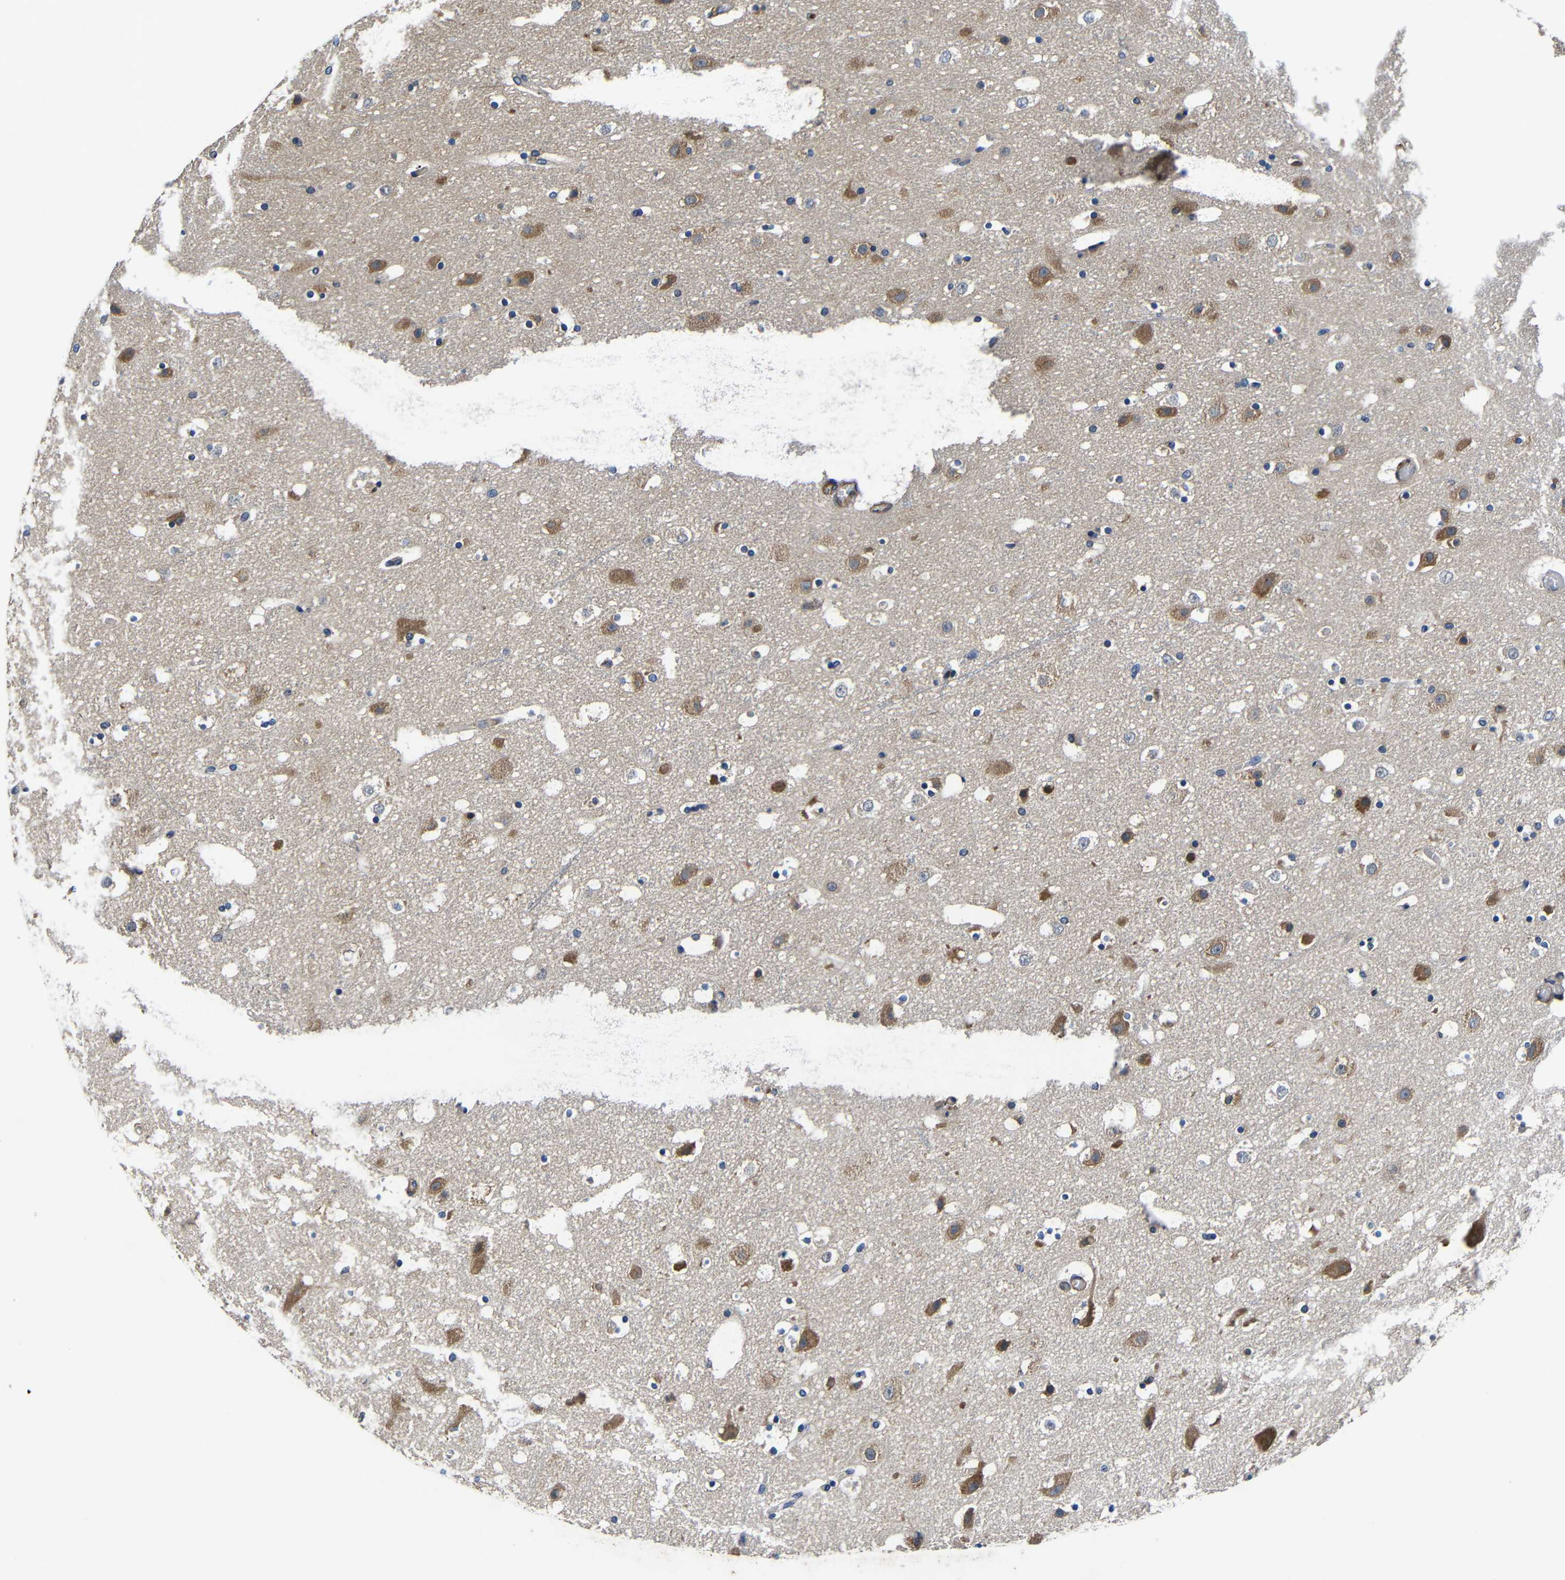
{"staining": {"intensity": "weak", "quantity": ">75%", "location": "cytoplasmic/membranous"}, "tissue": "cerebral cortex", "cell_type": "Endothelial cells", "image_type": "normal", "snomed": [{"axis": "morphology", "description": "Normal tissue, NOS"}, {"axis": "topography", "description": "Cerebral cortex"}], "caption": "Endothelial cells show low levels of weak cytoplasmic/membranous positivity in about >75% of cells in benign cerebral cortex.", "gene": "CNR2", "patient": {"sex": "male", "age": 45}}